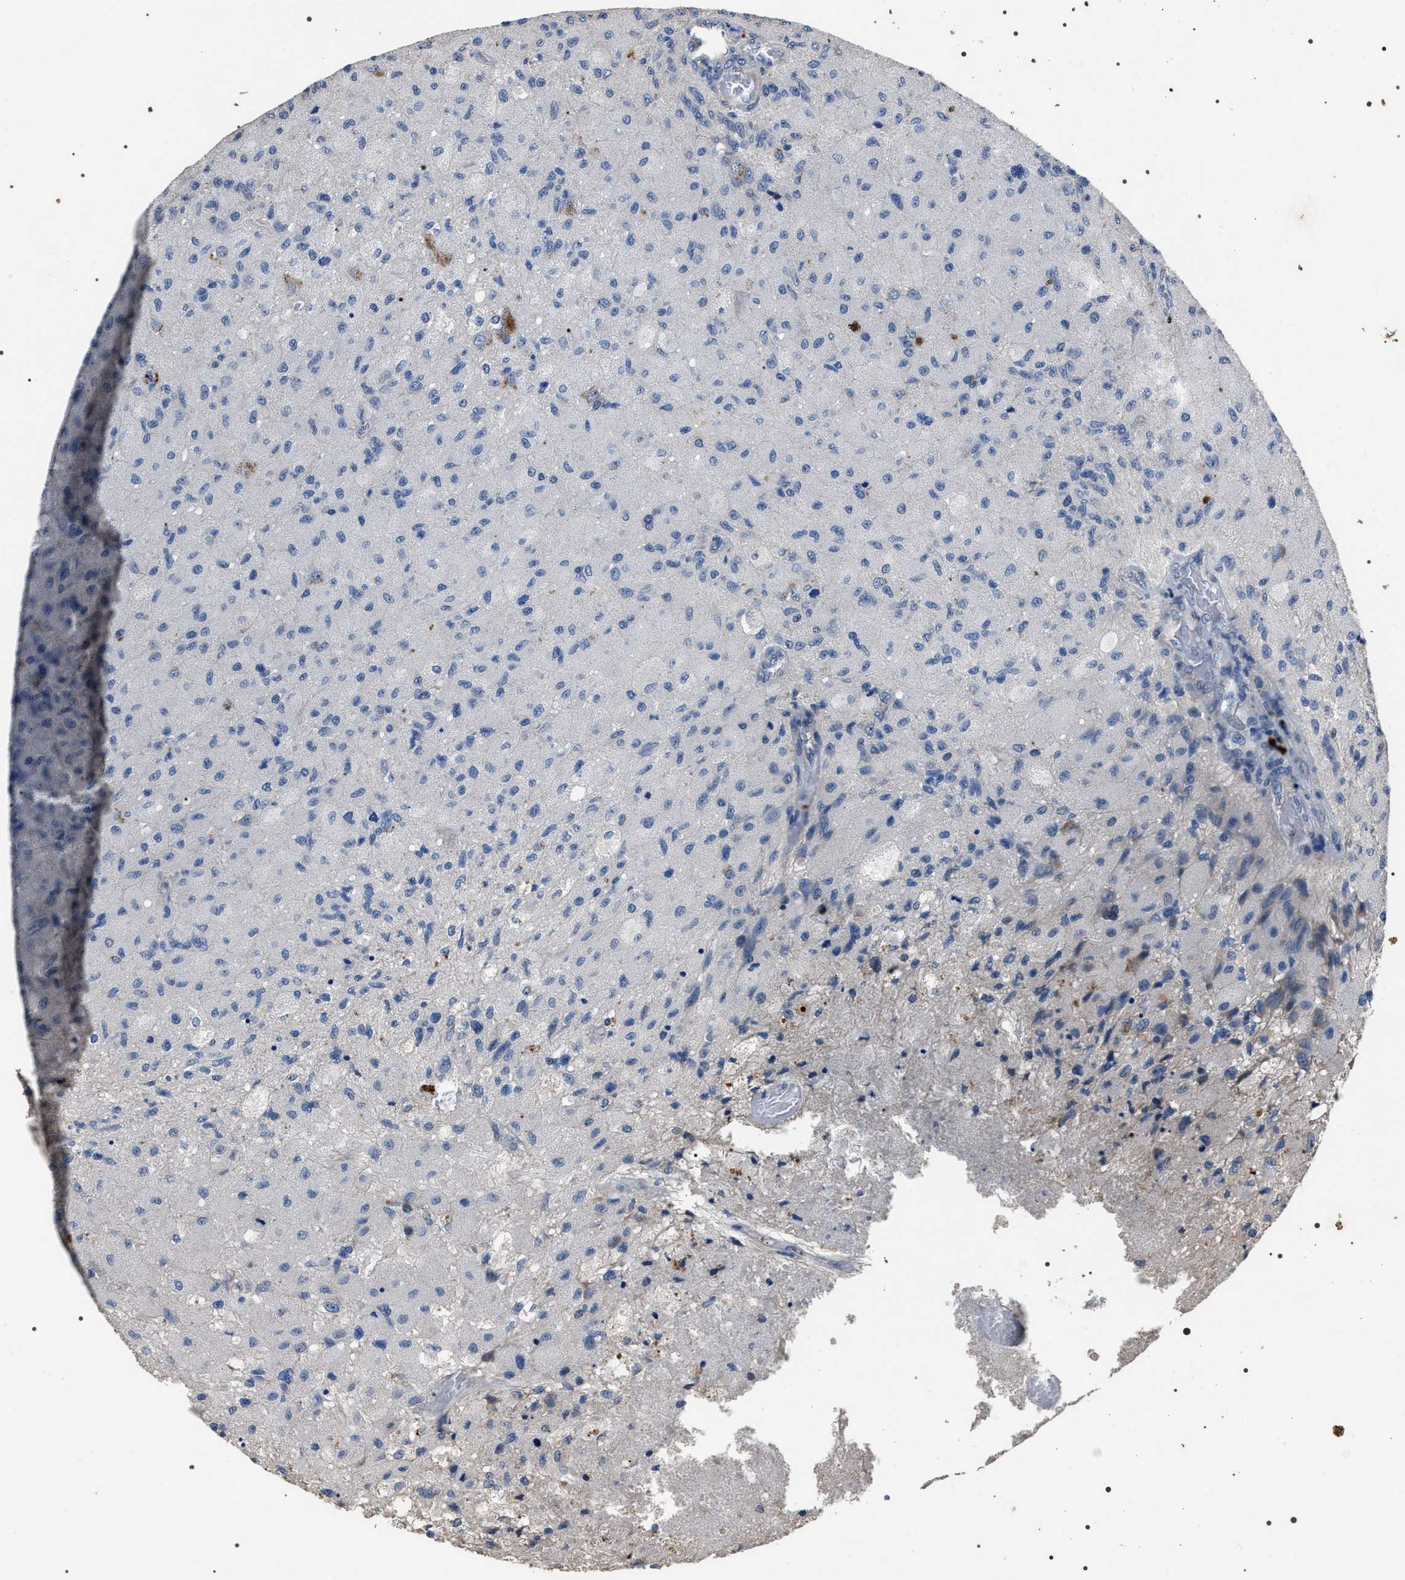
{"staining": {"intensity": "negative", "quantity": "none", "location": "none"}, "tissue": "glioma", "cell_type": "Tumor cells", "image_type": "cancer", "snomed": [{"axis": "morphology", "description": "Normal tissue, NOS"}, {"axis": "morphology", "description": "Glioma, malignant, High grade"}, {"axis": "topography", "description": "Cerebral cortex"}], "caption": "An image of human high-grade glioma (malignant) is negative for staining in tumor cells. Brightfield microscopy of immunohistochemistry stained with DAB (3,3'-diaminobenzidine) (brown) and hematoxylin (blue), captured at high magnification.", "gene": "TRIM54", "patient": {"sex": "male", "age": 77}}